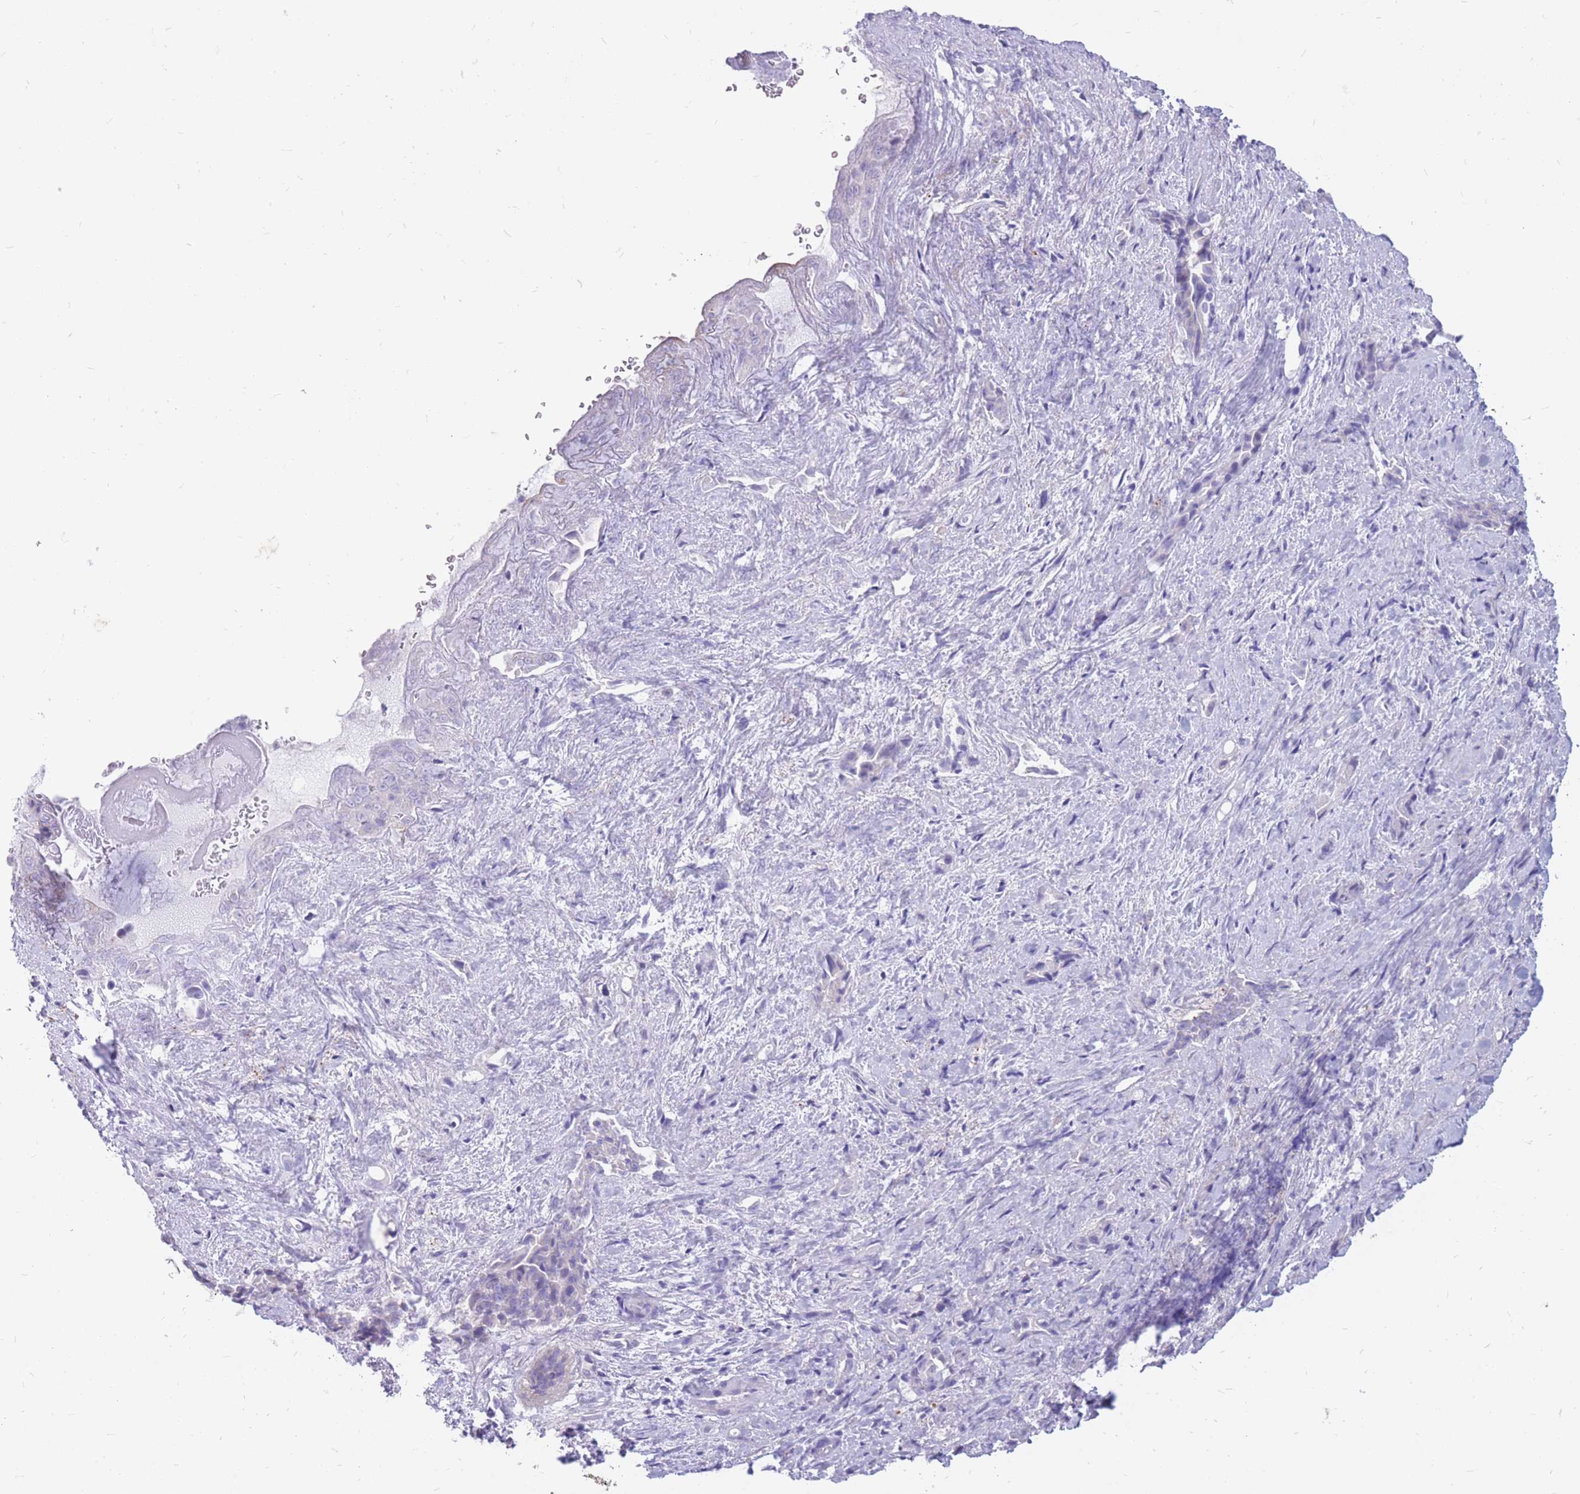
{"staining": {"intensity": "negative", "quantity": "none", "location": "none"}, "tissue": "liver cancer", "cell_type": "Tumor cells", "image_type": "cancer", "snomed": [{"axis": "morphology", "description": "Cholangiocarcinoma"}, {"axis": "topography", "description": "Liver"}], "caption": "Tumor cells show no significant protein expression in liver cholangiocarcinoma. The staining is performed using DAB (3,3'-diaminobenzidine) brown chromogen with nuclei counter-stained in using hematoxylin.", "gene": "ZFP37", "patient": {"sex": "female", "age": 68}}